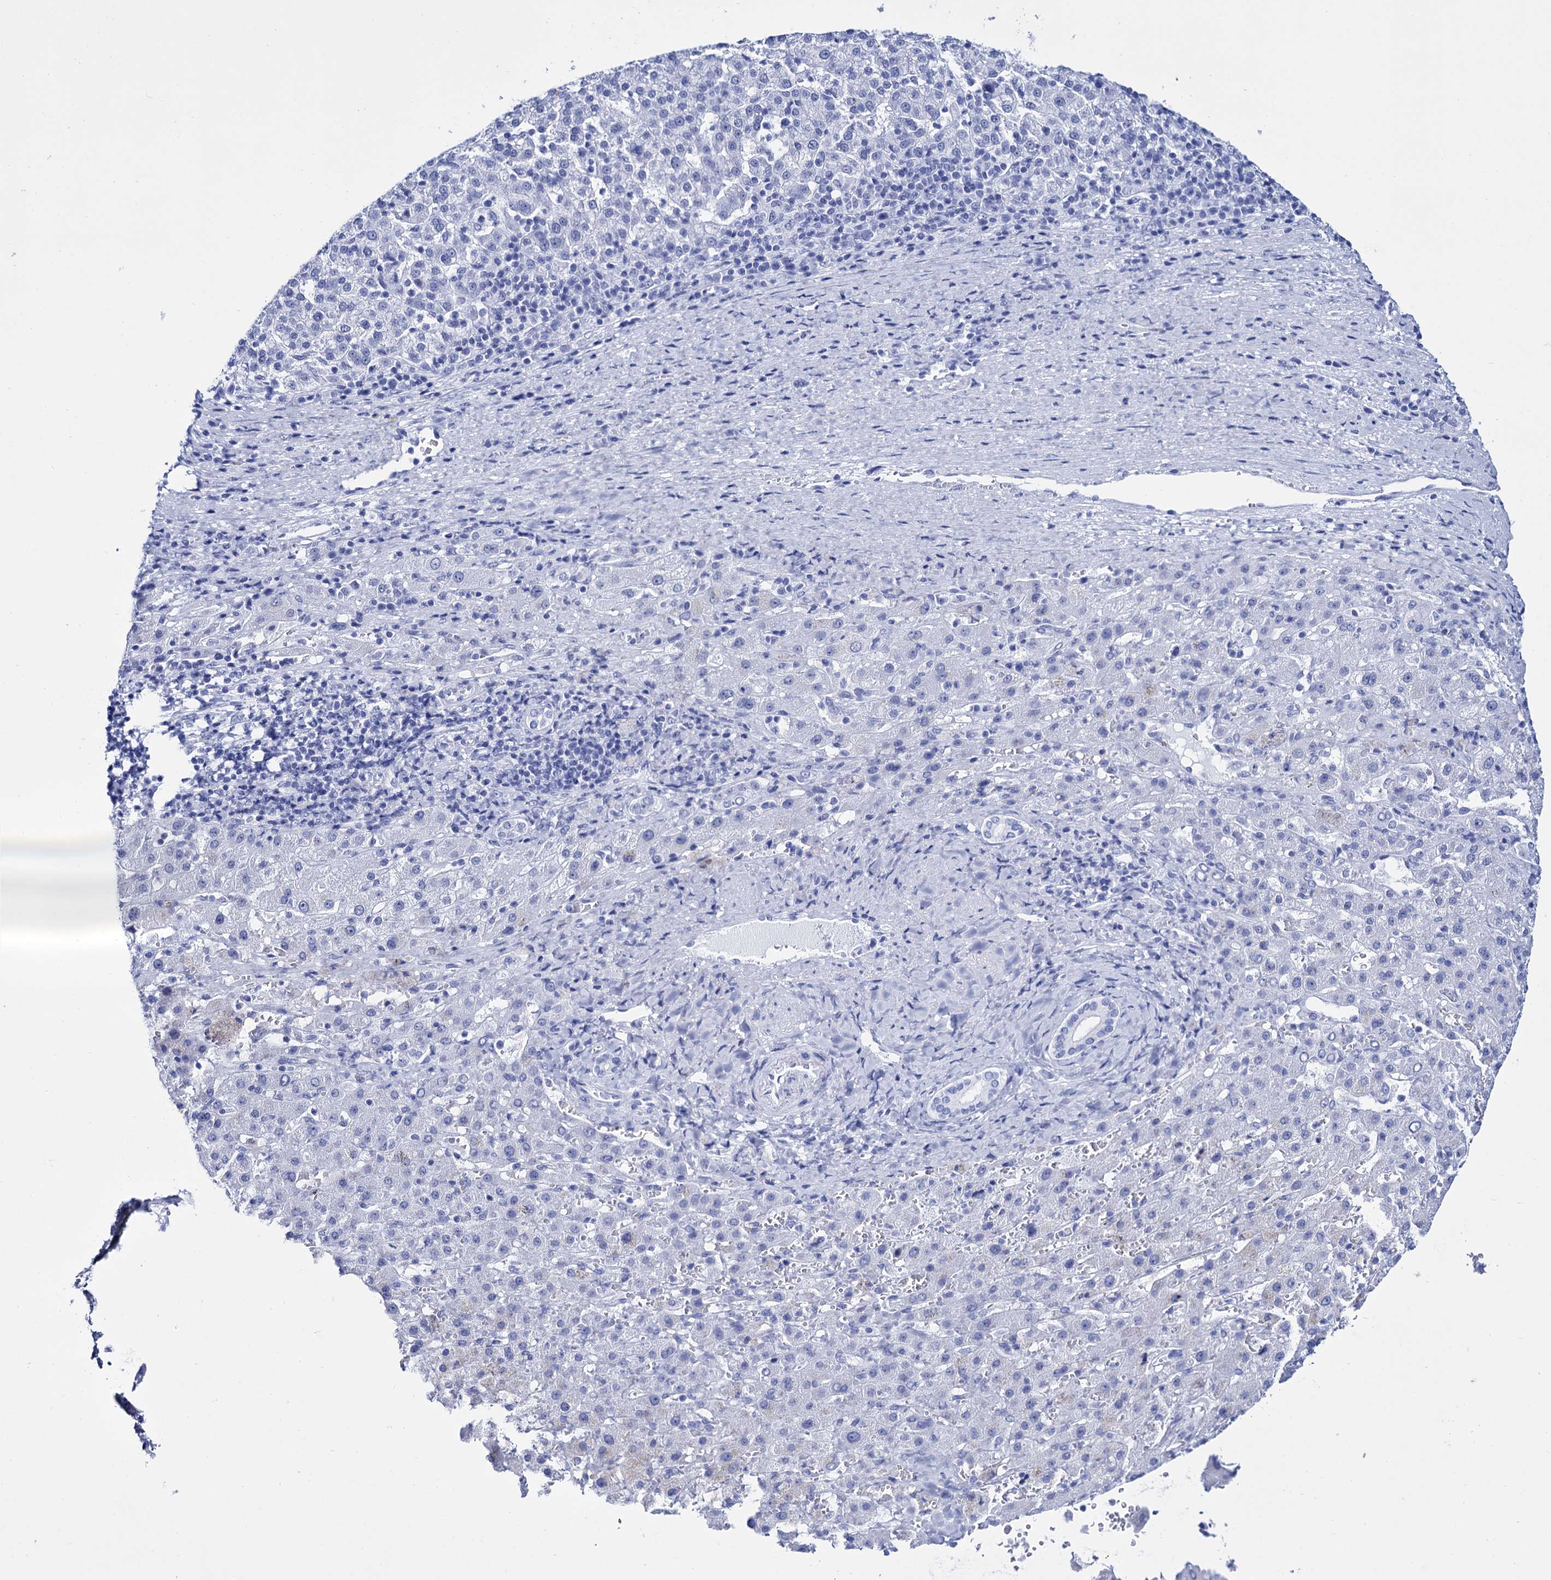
{"staining": {"intensity": "negative", "quantity": "none", "location": "none"}, "tissue": "liver cancer", "cell_type": "Tumor cells", "image_type": "cancer", "snomed": [{"axis": "morphology", "description": "Carcinoma, Hepatocellular, NOS"}, {"axis": "topography", "description": "Liver"}], "caption": "The immunohistochemistry (IHC) photomicrograph has no significant expression in tumor cells of hepatocellular carcinoma (liver) tissue. (Stains: DAB (3,3'-diaminobenzidine) immunohistochemistry with hematoxylin counter stain, Microscopy: brightfield microscopy at high magnification).", "gene": "MICAL2", "patient": {"sex": "female", "age": 58}}